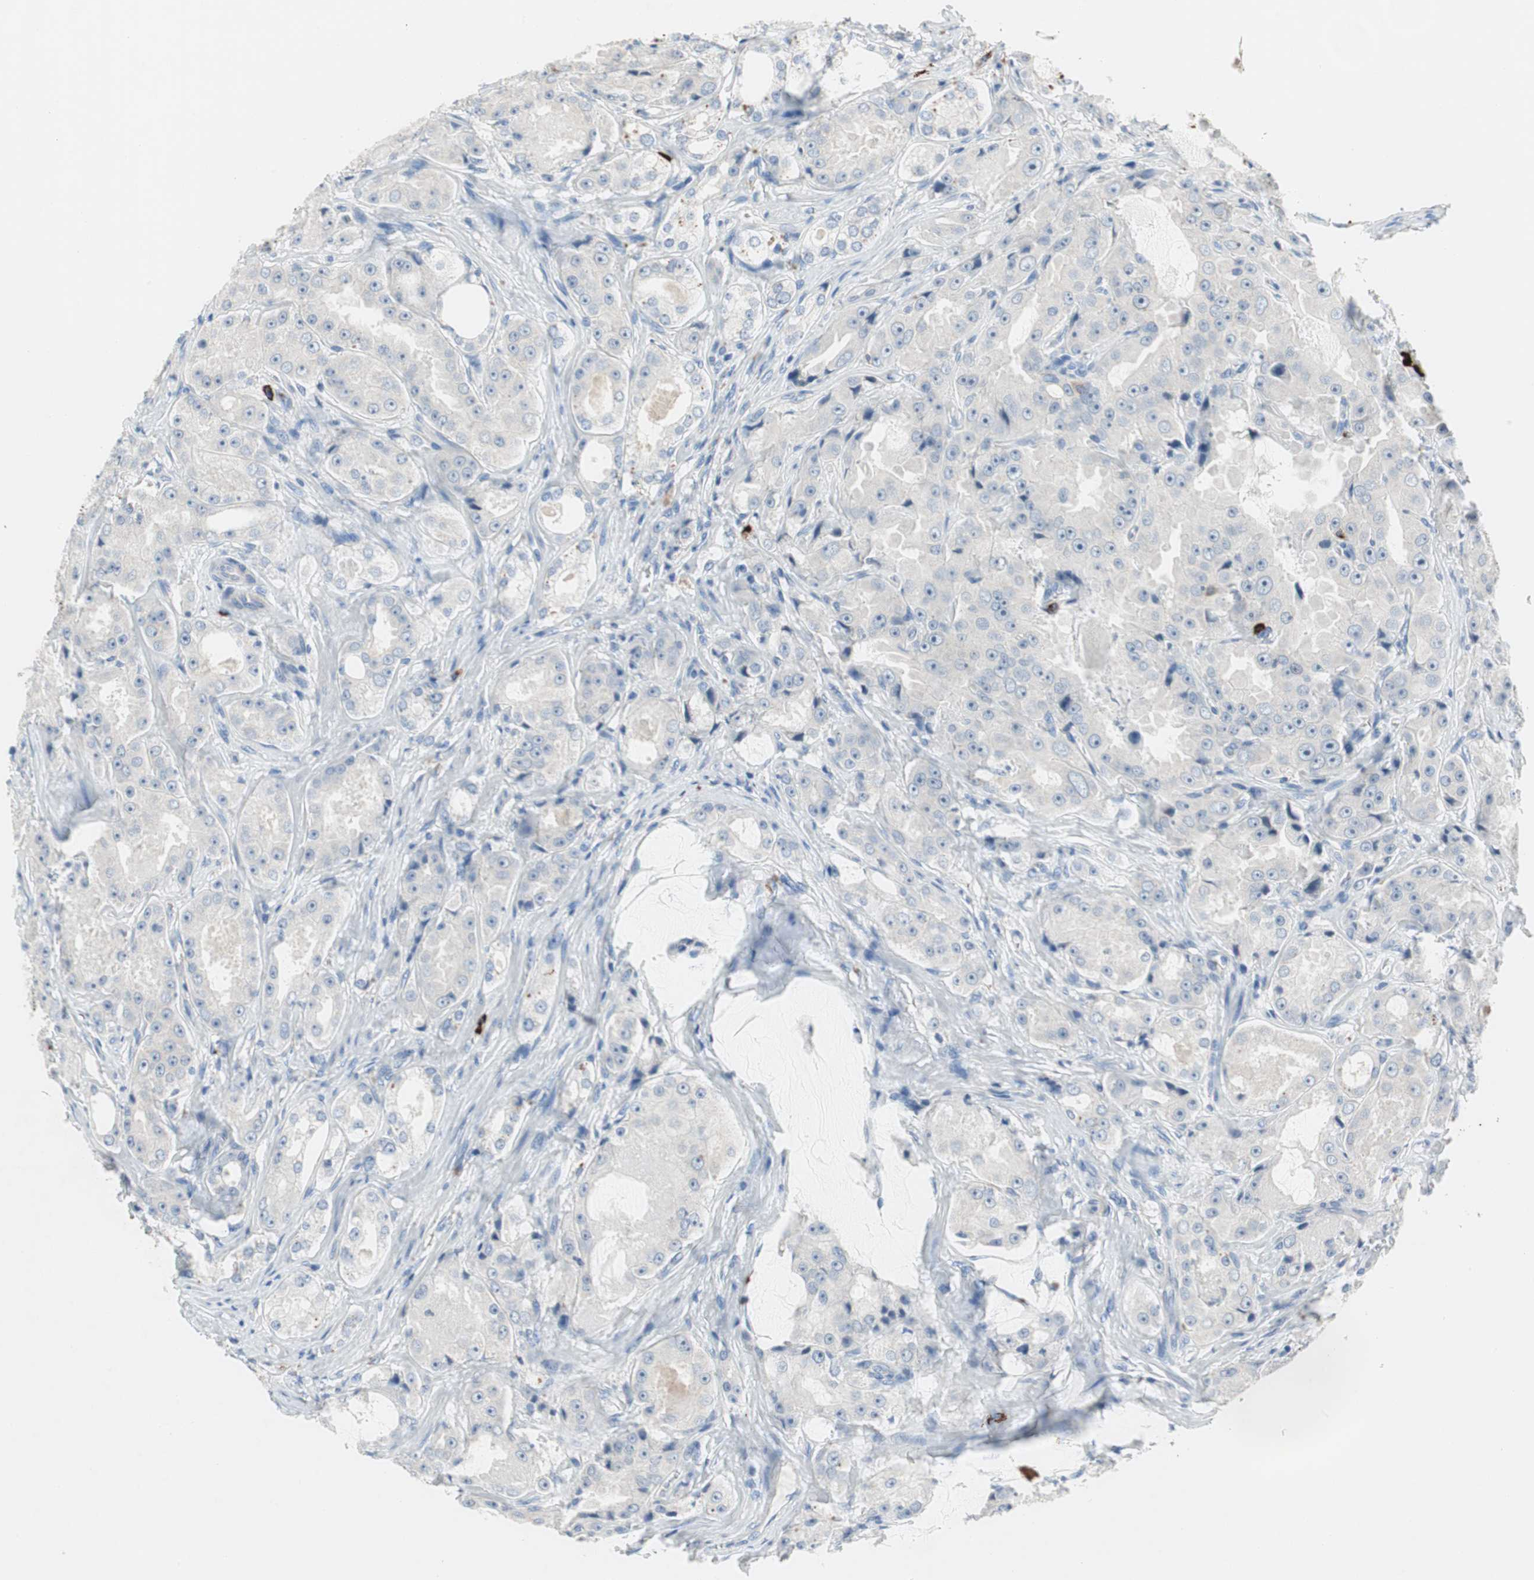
{"staining": {"intensity": "negative", "quantity": "none", "location": "none"}, "tissue": "prostate cancer", "cell_type": "Tumor cells", "image_type": "cancer", "snomed": [{"axis": "morphology", "description": "Adenocarcinoma, High grade"}, {"axis": "topography", "description": "Prostate"}], "caption": "Tumor cells are negative for brown protein staining in high-grade adenocarcinoma (prostate).", "gene": "CPA3", "patient": {"sex": "male", "age": 73}}